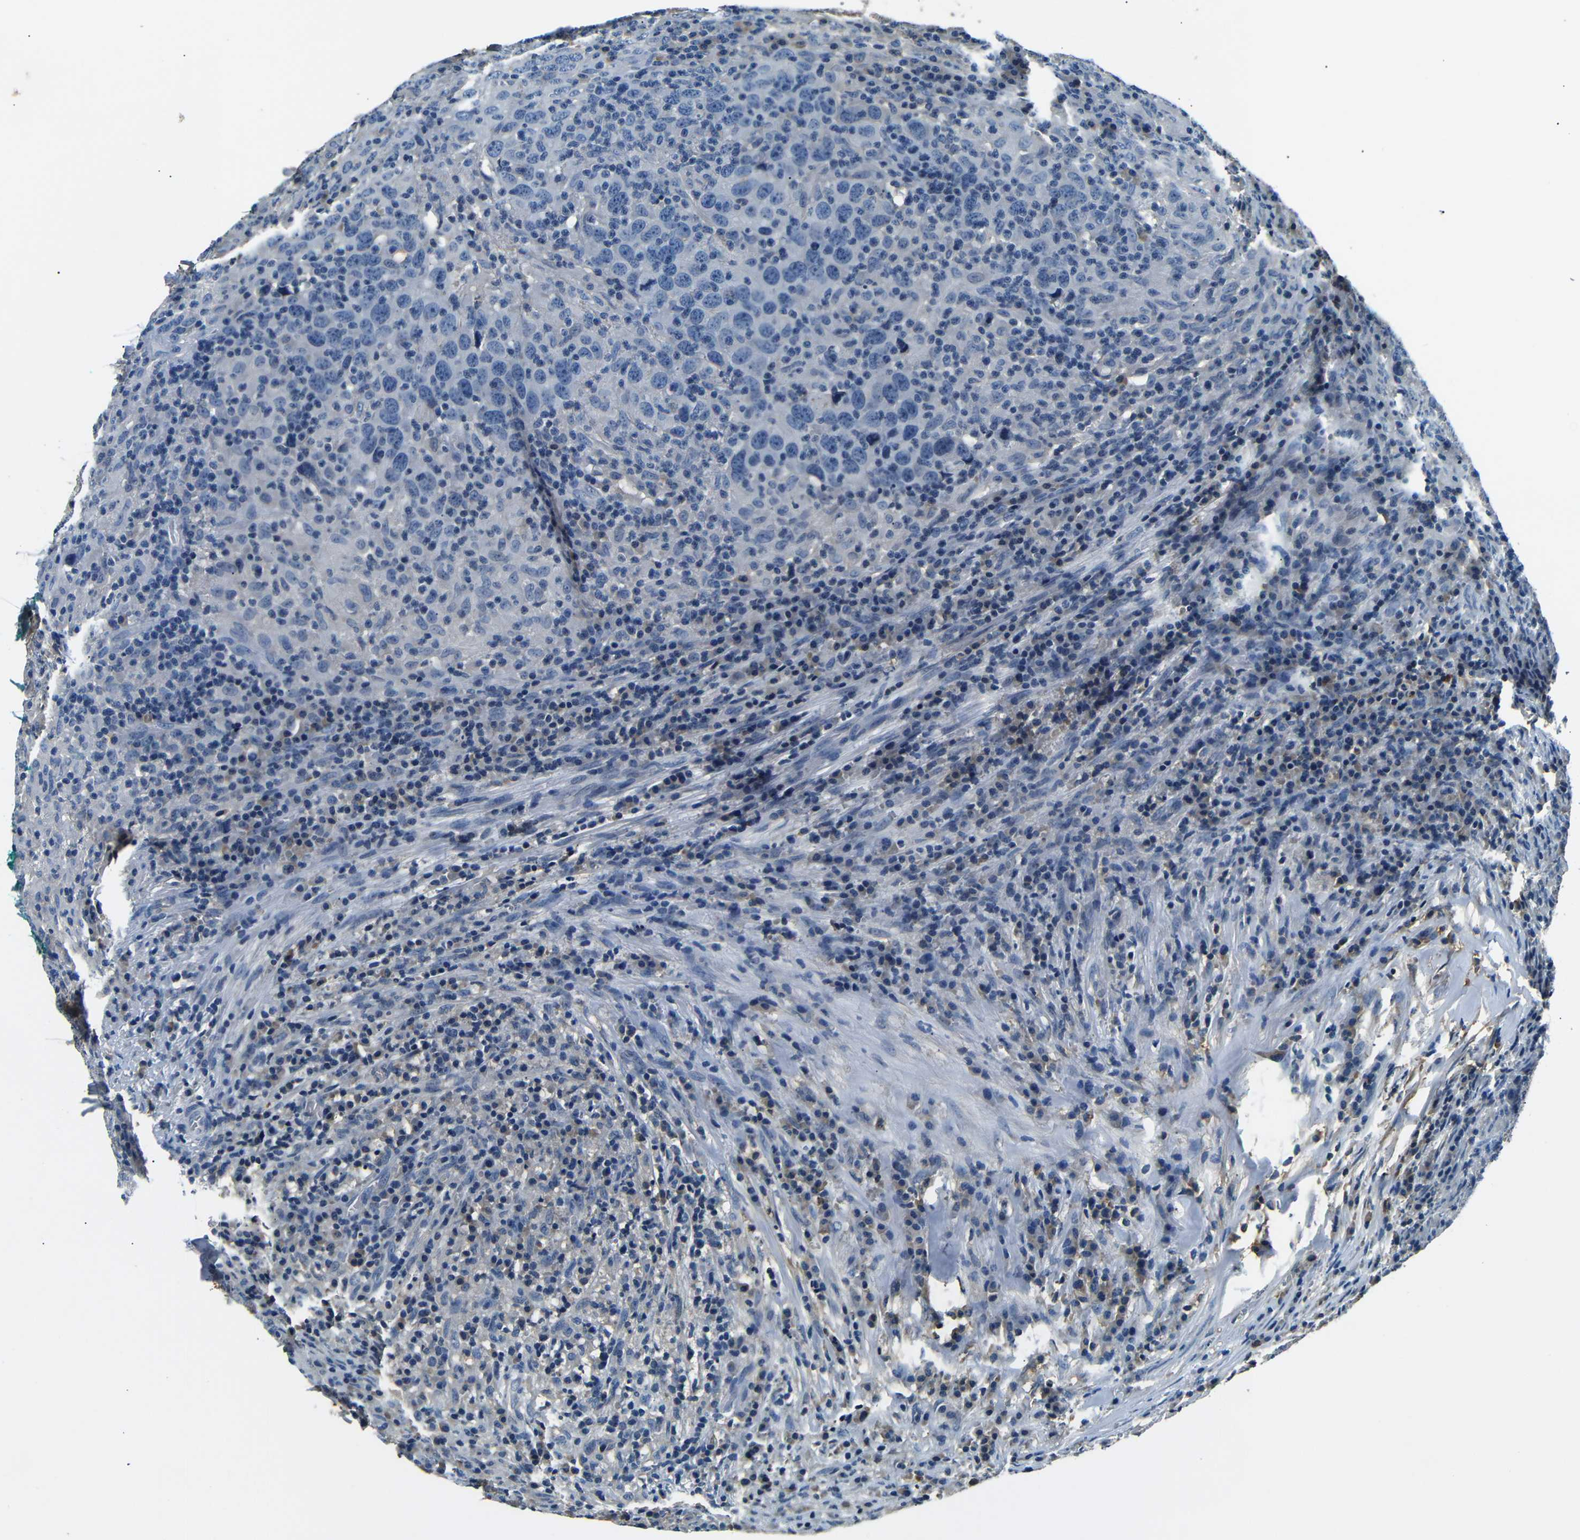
{"staining": {"intensity": "negative", "quantity": "none", "location": "none"}, "tissue": "head and neck cancer", "cell_type": "Tumor cells", "image_type": "cancer", "snomed": [{"axis": "morphology", "description": "Adenocarcinoma, NOS"}, {"axis": "topography", "description": "Salivary gland"}, {"axis": "topography", "description": "Head-Neck"}], "caption": "Immunohistochemistry of adenocarcinoma (head and neck) shows no staining in tumor cells. Brightfield microscopy of IHC stained with DAB (3,3'-diaminobenzidine) (brown) and hematoxylin (blue), captured at high magnification.", "gene": "LHCGR", "patient": {"sex": "female", "age": 65}}